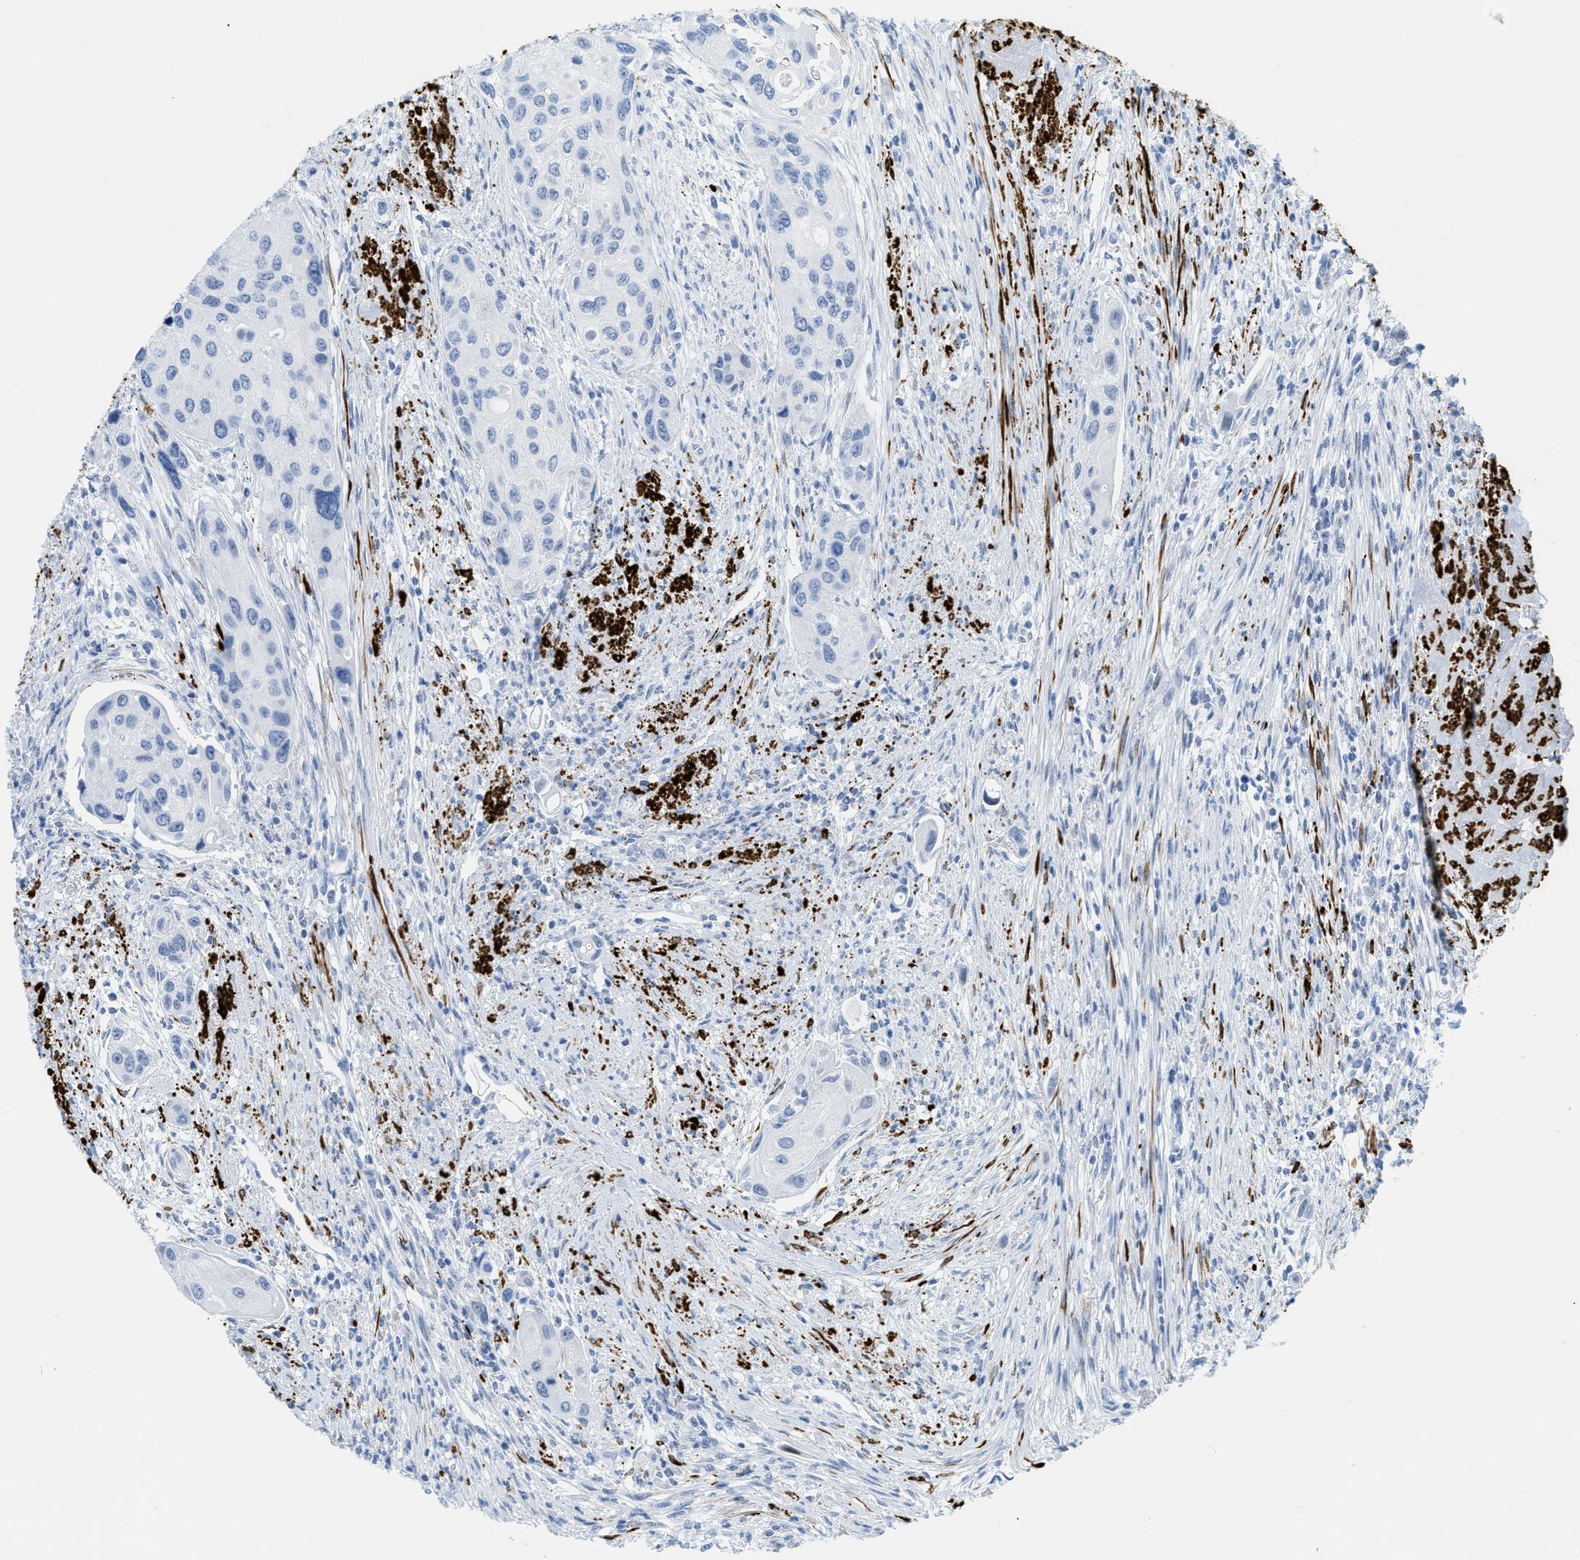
{"staining": {"intensity": "negative", "quantity": "none", "location": "none"}, "tissue": "urothelial cancer", "cell_type": "Tumor cells", "image_type": "cancer", "snomed": [{"axis": "morphology", "description": "Urothelial carcinoma, High grade"}, {"axis": "topography", "description": "Urinary bladder"}], "caption": "IHC photomicrograph of neoplastic tissue: human urothelial cancer stained with DAB exhibits no significant protein expression in tumor cells.", "gene": "DES", "patient": {"sex": "female", "age": 56}}